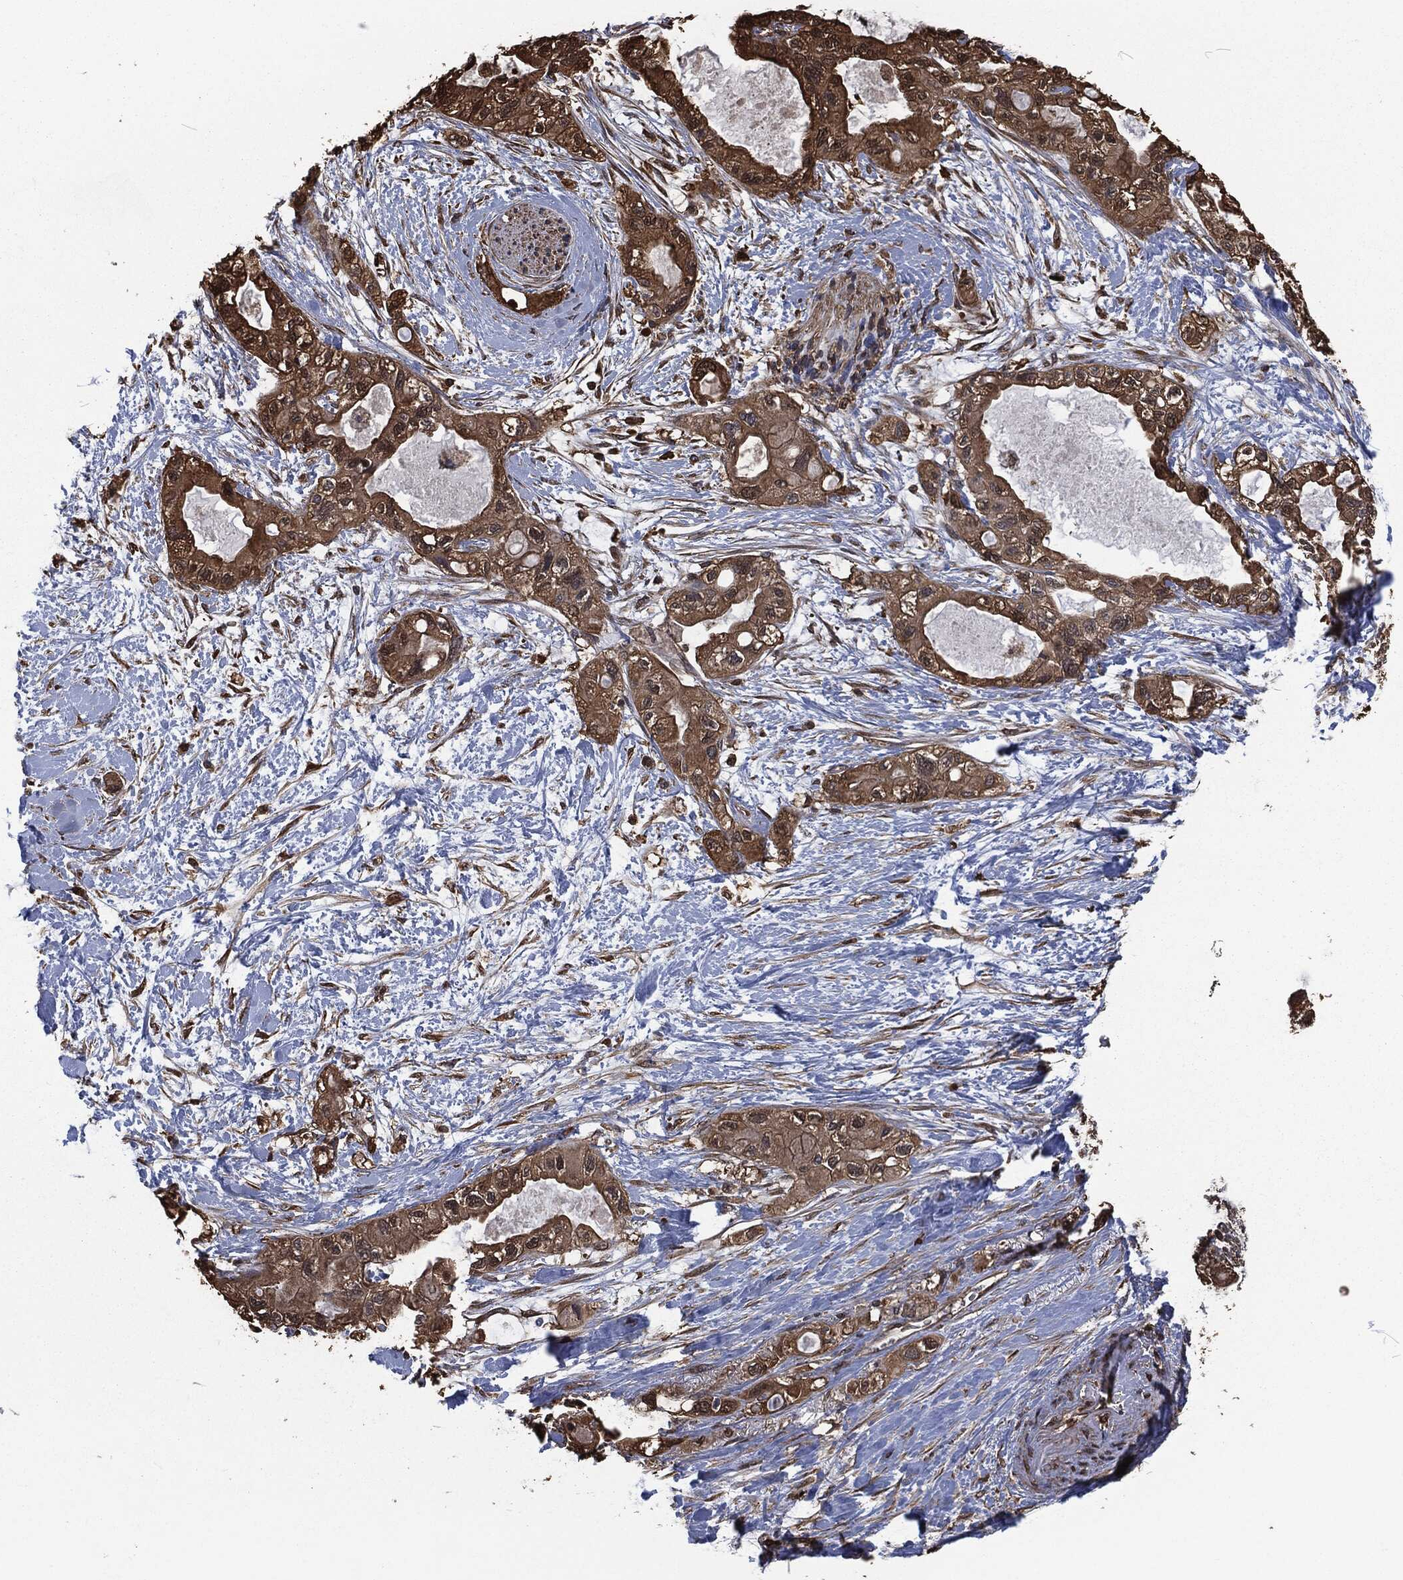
{"staining": {"intensity": "strong", "quantity": ">75%", "location": "cytoplasmic/membranous"}, "tissue": "pancreatic cancer", "cell_type": "Tumor cells", "image_type": "cancer", "snomed": [{"axis": "morphology", "description": "Adenocarcinoma, NOS"}, {"axis": "topography", "description": "Pancreas"}], "caption": "The photomicrograph shows a brown stain indicating the presence of a protein in the cytoplasmic/membranous of tumor cells in pancreatic adenocarcinoma.", "gene": "PRDX4", "patient": {"sex": "female", "age": 56}}